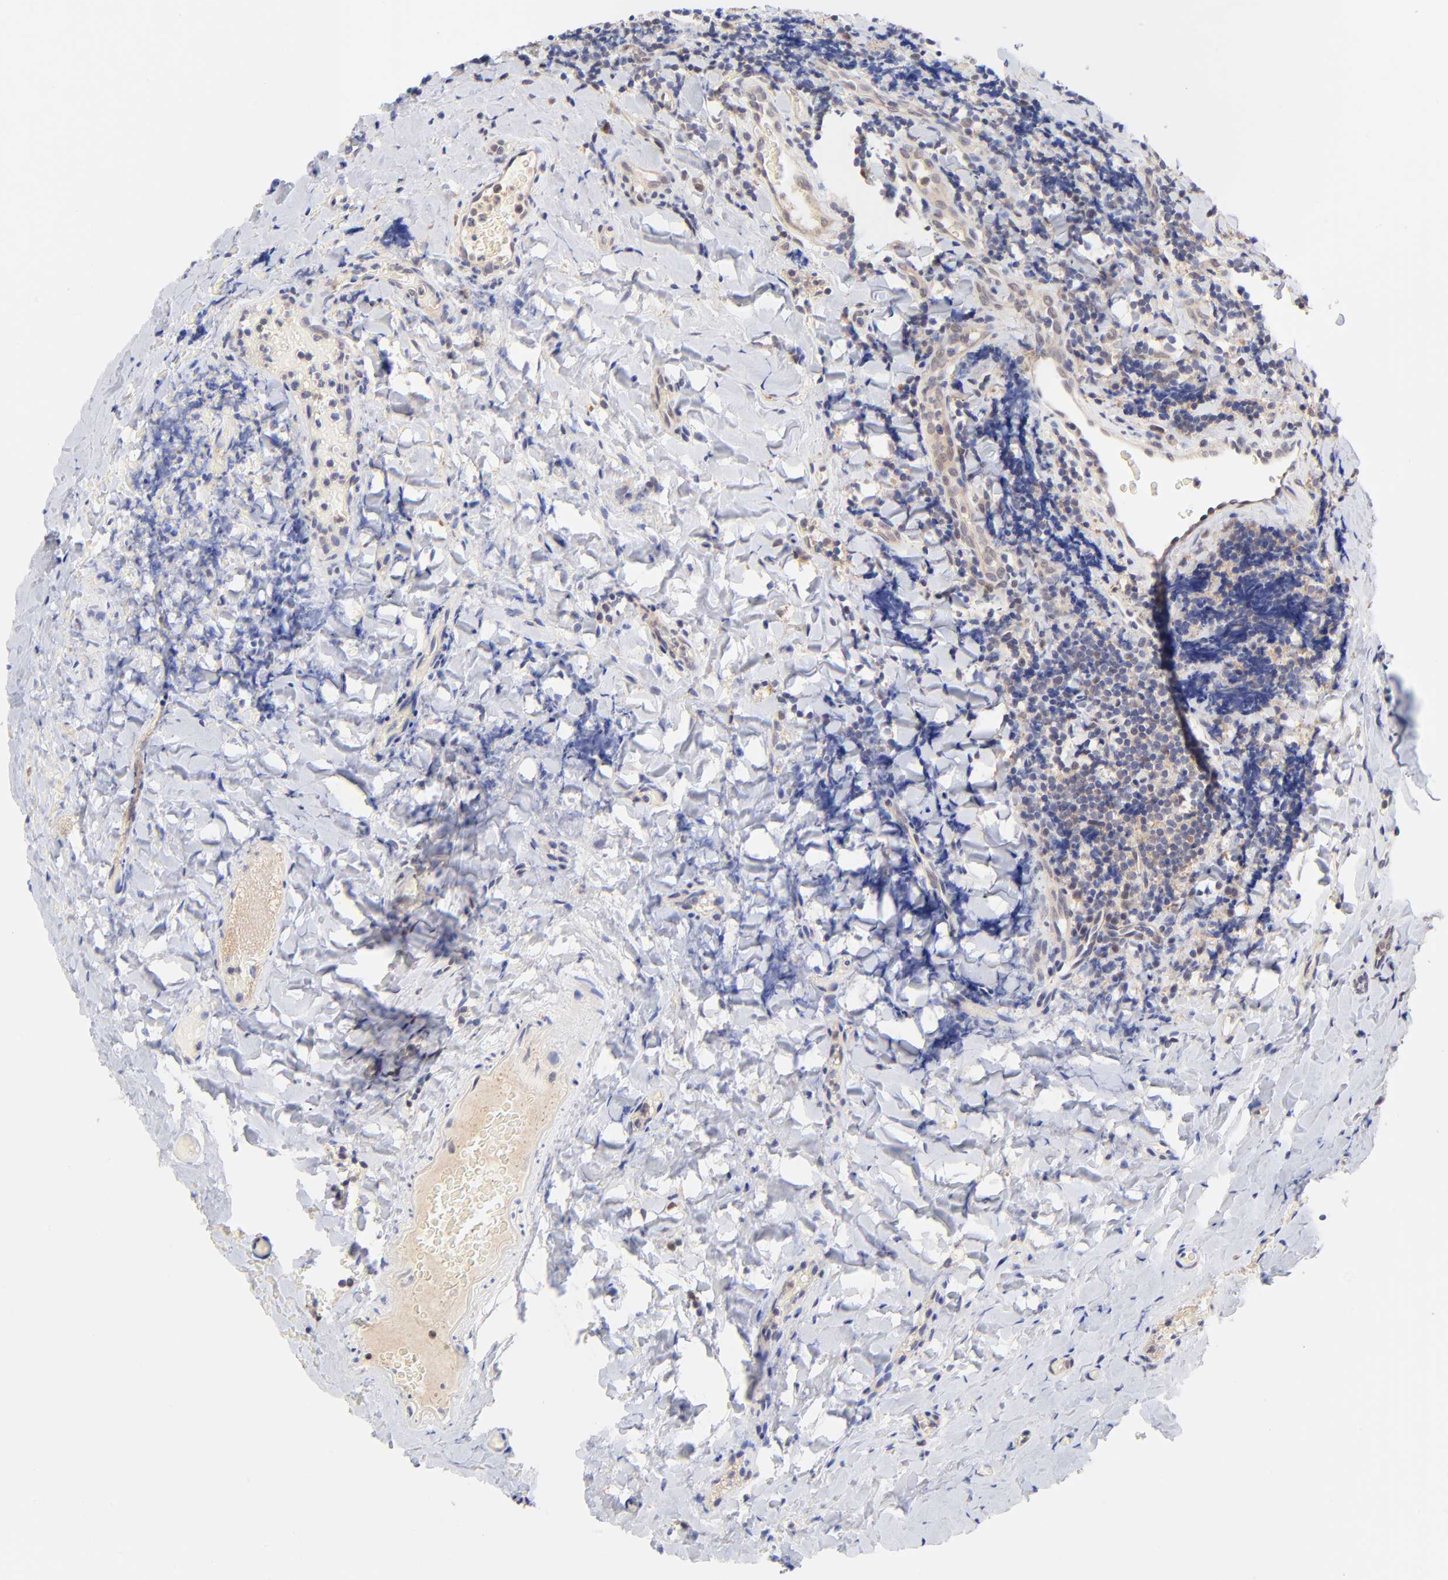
{"staining": {"intensity": "weak", "quantity": "25%-75%", "location": "nuclear"}, "tissue": "tonsil", "cell_type": "Germinal center cells", "image_type": "normal", "snomed": [{"axis": "morphology", "description": "Normal tissue, NOS"}, {"axis": "topography", "description": "Tonsil"}], "caption": "A low amount of weak nuclear expression is appreciated in approximately 25%-75% of germinal center cells in unremarkable tonsil. The protein of interest is stained brown, and the nuclei are stained in blue (DAB IHC with brightfield microscopy, high magnification).", "gene": "TXNL1", "patient": {"sex": "male", "age": 17}}